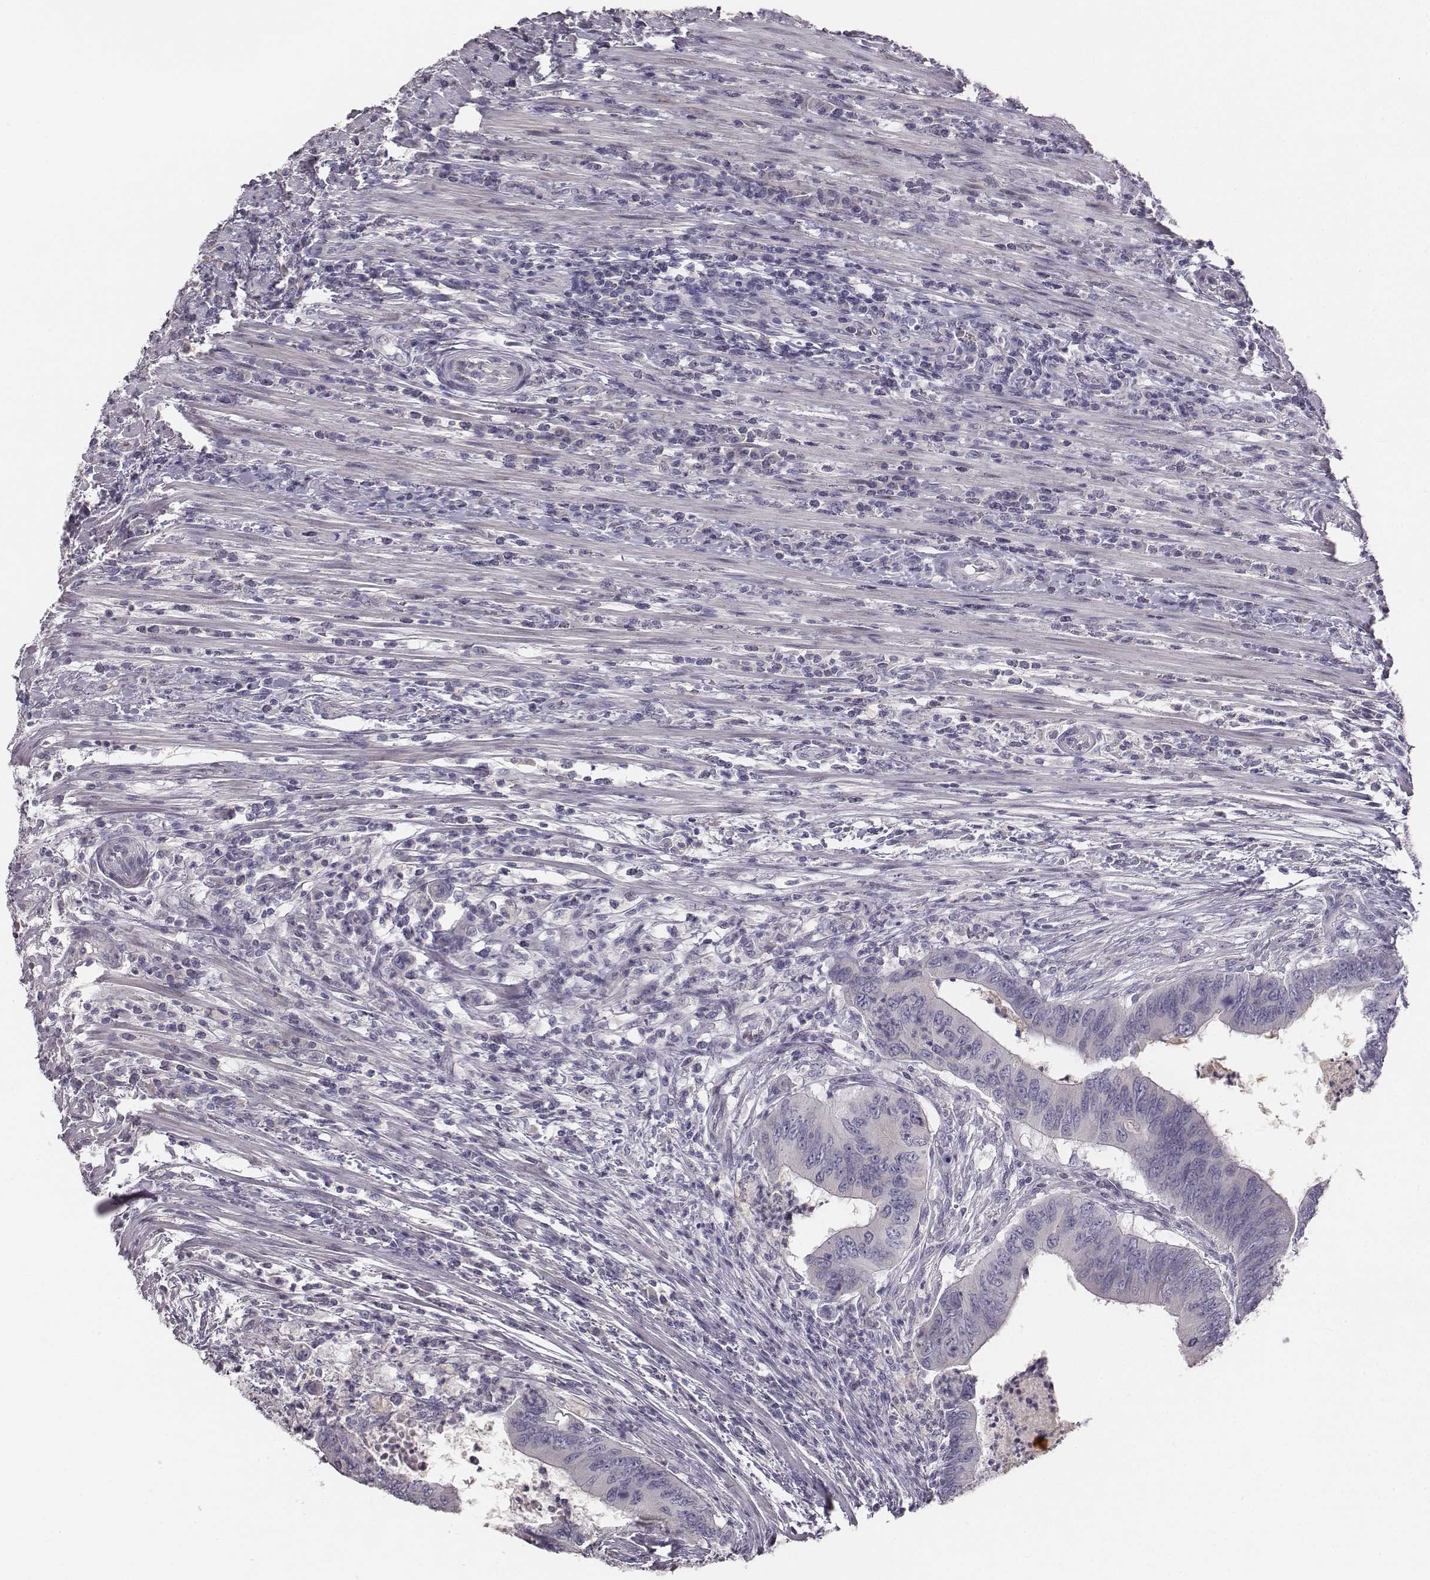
{"staining": {"intensity": "negative", "quantity": "none", "location": "none"}, "tissue": "colorectal cancer", "cell_type": "Tumor cells", "image_type": "cancer", "snomed": [{"axis": "morphology", "description": "Adenocarcinoma, NOS"}, {"axis": "topography", "description": "Colon"}], "caption": "Adenocarcinoma (colorectal) stained for a protein using immunohistochemistry (IHC) reveals no positivity tumor cells.", "gene": "MYH6", "patient": {"sex": "male", "age": 53}}